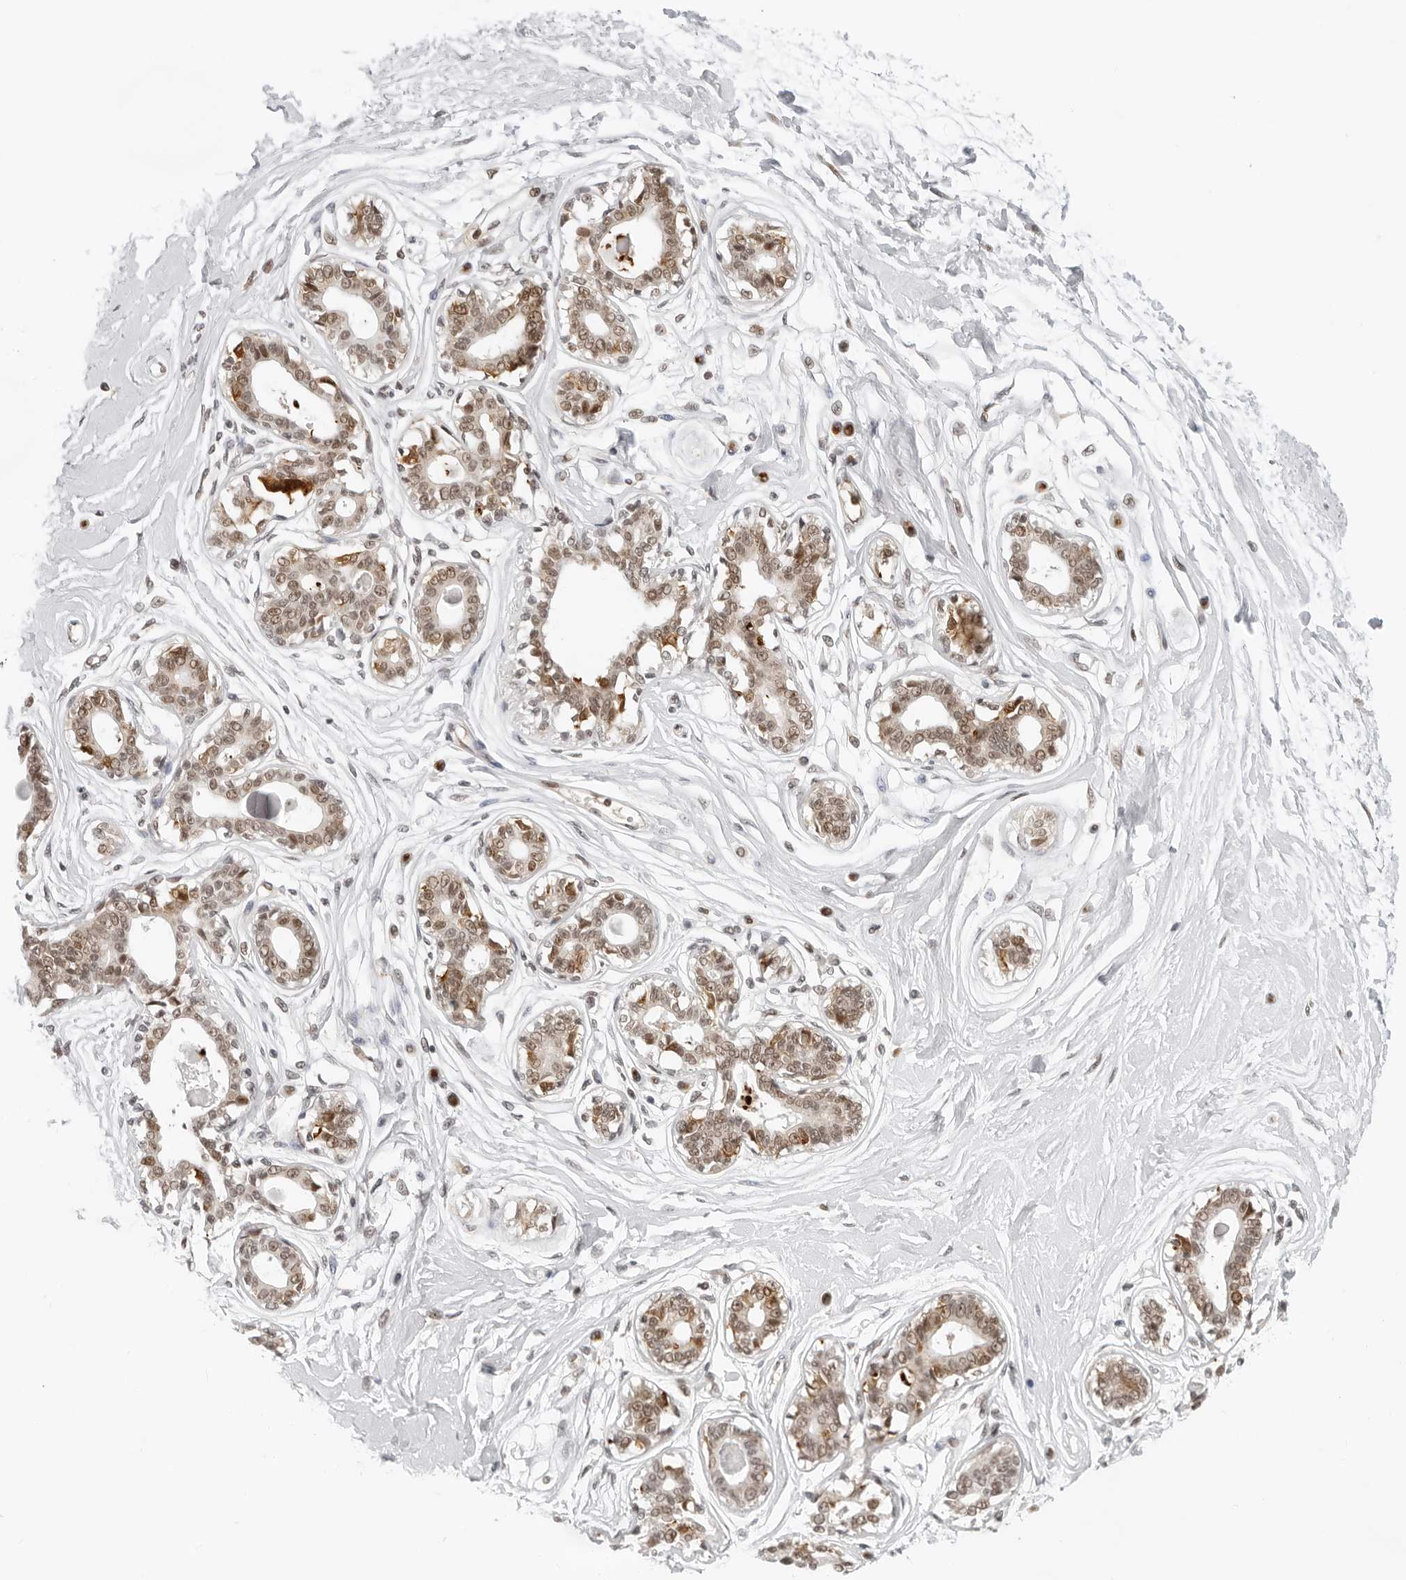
{"staining": {"intensity": "negative", "quantity": "none", "location": "none"}, "tissue": "breast", "cell_type": "Adipocytes", "image_type": "normal", "snomed": [{"axis": "morphology", "description": "Normal tissue, NOS"}, {"axis": "topography", "description": "Breast"}], "caption": "Immunohistochemistry (IHC) of benign breast shows no staining in adipocytes. (DAB (3,3'-diaminobenzidine) immunohistochemistry with hematoxylin counter stain).", "gene": "TOX4", "patient": {"sex": "female", "age": 45}}